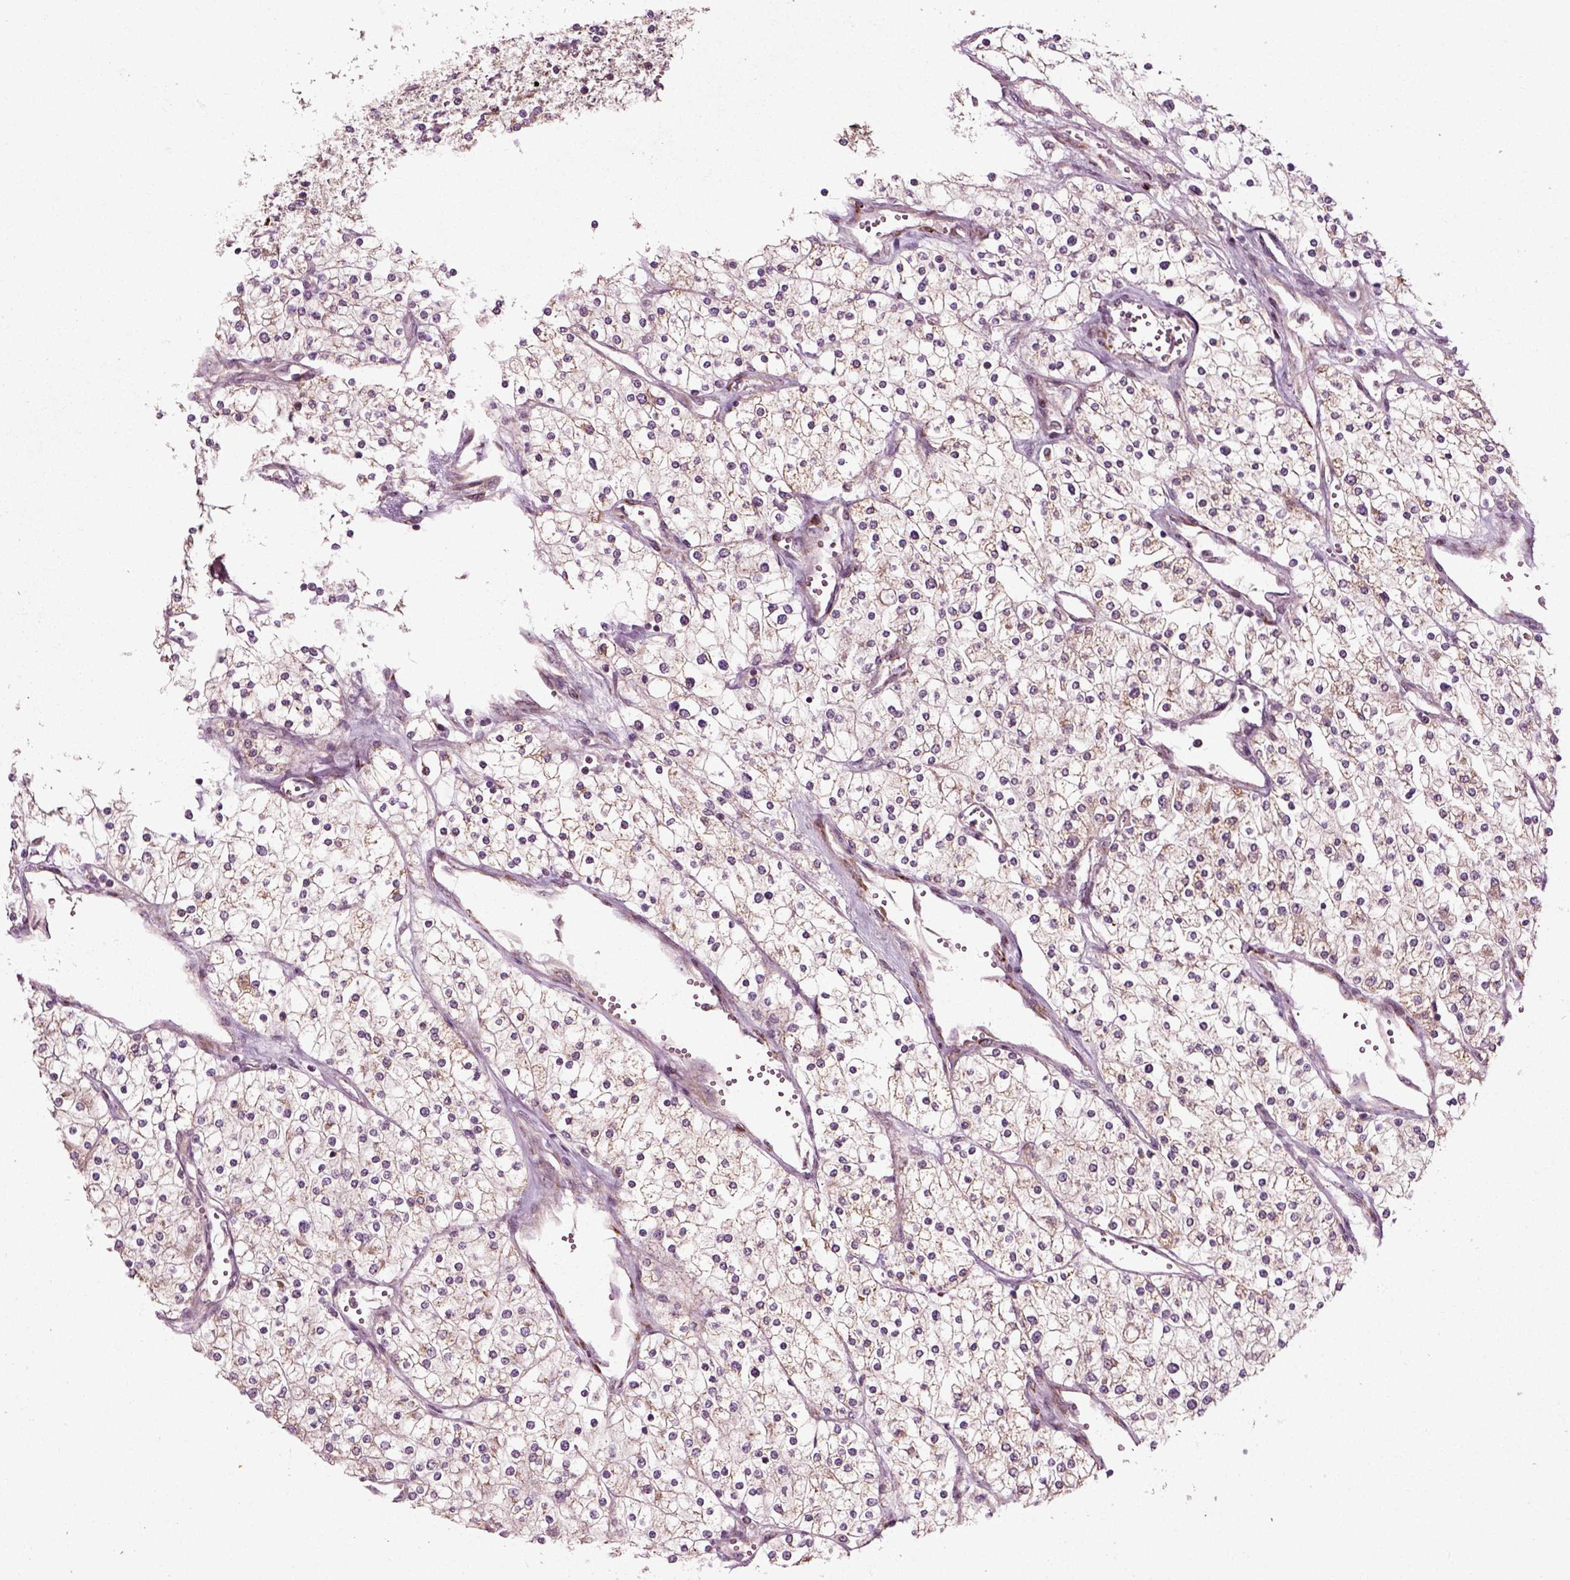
{"staining": {"intensity": "weak", "quantity": ">75%", "location": "cytoplasmic/membranous"}, "tissue": "renal cancer", "cell_type": "Tumor cells", "image_type": "cancer", "snomed": [{"axis": "morphology", "description": "Adenocarcinoma, NOS"}, {"axis": "topography", "description": "Kidney"}], "caption": "Protein expression analysis of human renal cancer reveals weak cytoplasmic/membranous staining in about >75% of tumor cells. (brown staining indicates protein expression, while blue staining denotes nuclei).", "gene": "PLCD3", "patient": {"sex": "male", "age": 80}}